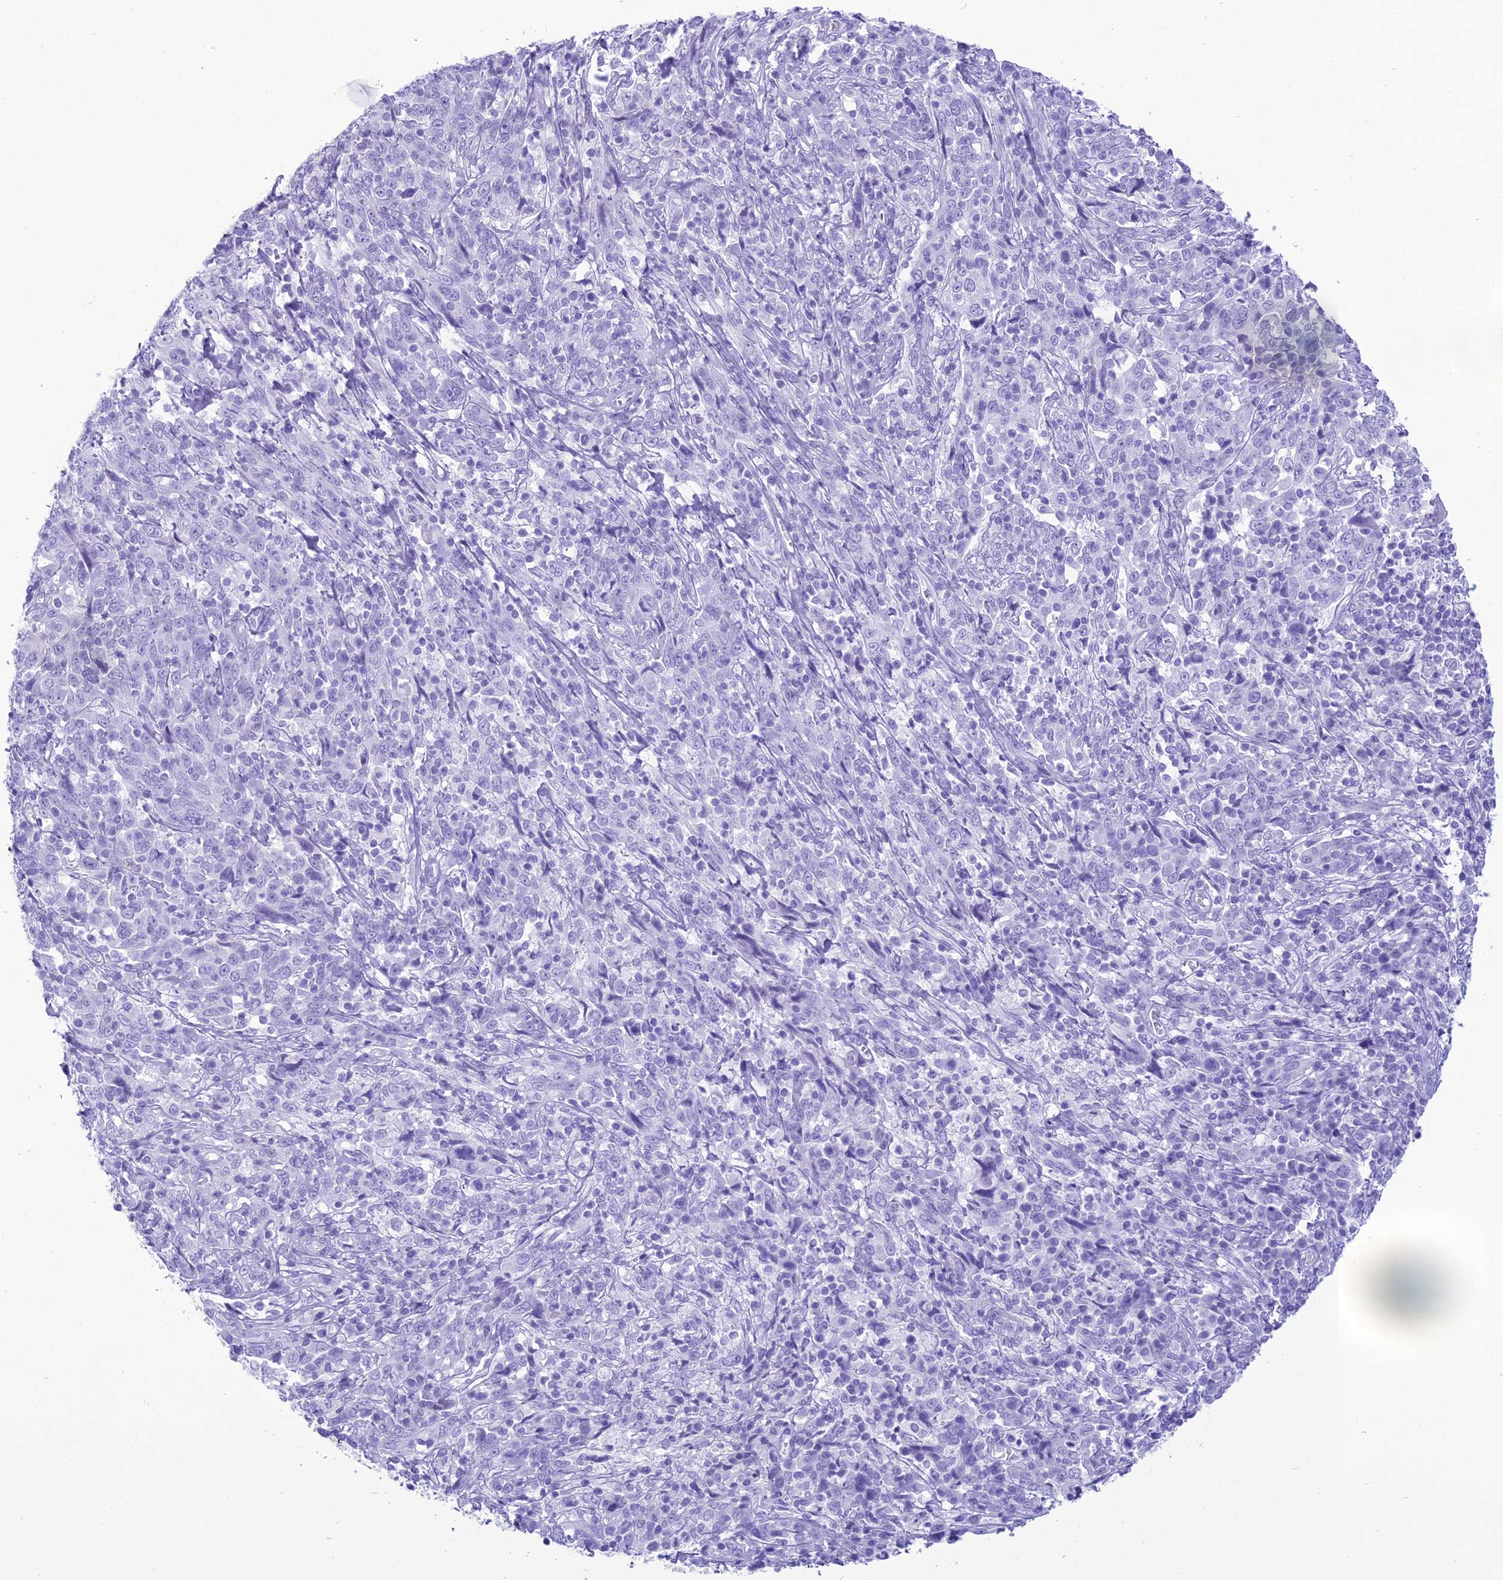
{"staining": {"intensity": "negative", "quantity": "none", "location": "none"}, "tissue": "cervical cancer", "cell_type": "Tumor cells", "image_type": "cancer", "snomed": [{"axis": "morphology", "description": "Squamous cell carcinoma, NOS"}, {"axis": "topography", "description": "Cervix"}], "caption": "Immunohistochemistry photomicrograph of cervical cancer (squamous cell carcinoma) stained for a protein (brown), which exhibits no expression in tumor cells.", "gene": "PNMA5", "patient": {"sex": "female", "age": 46}}